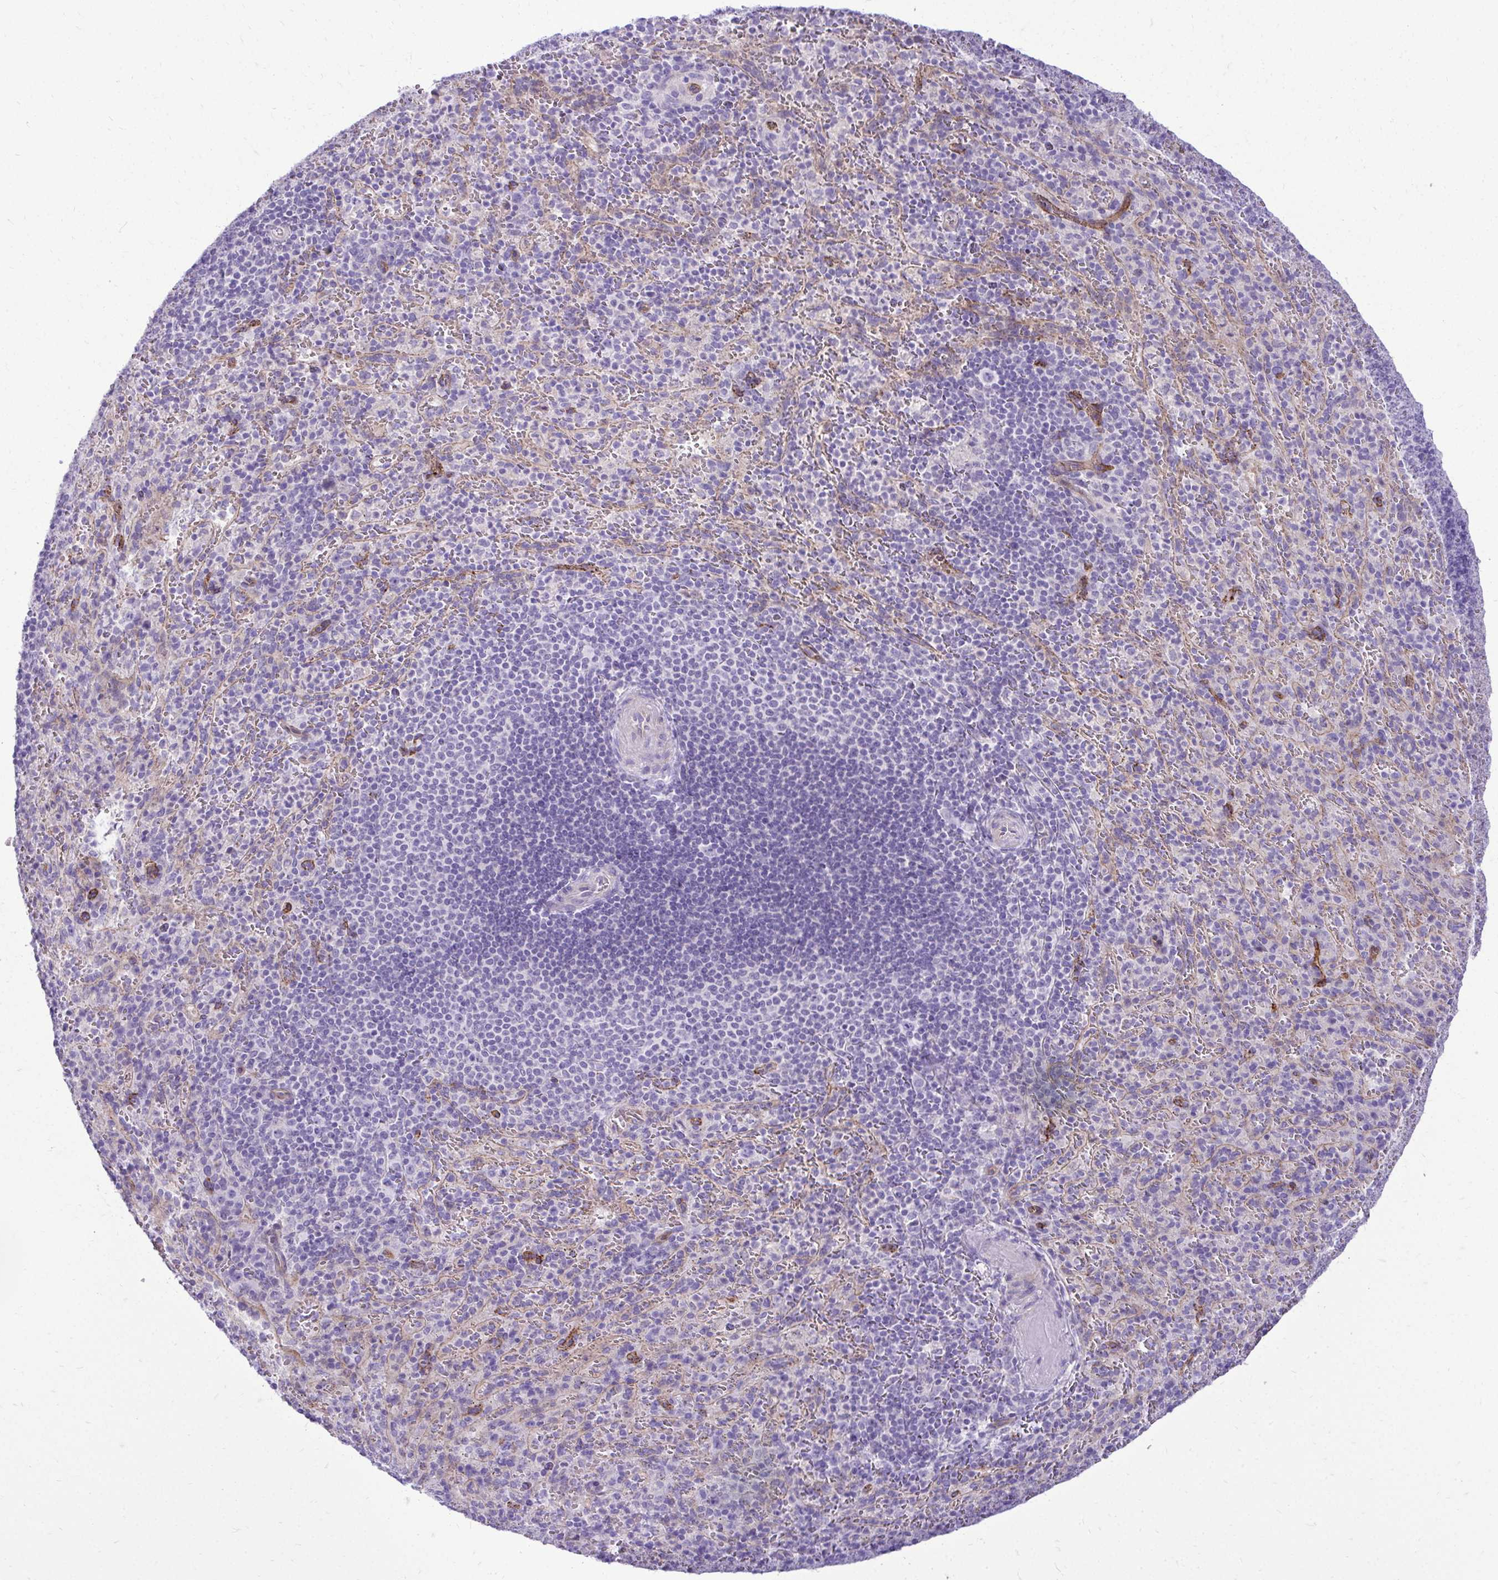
{"staining": {"intensity": "negative", "quantity": "none", "location": "none"}, "tissue": "spleen", "cell_type": "Cells in red pulp", "image_type": "normal", "snomed": [{"axis": "morphology", "description": "Normal tissue, NOS"}, {"axis": "topography", "description": "Spleen"}], "caption": "This is an IHC micrograph of unremarkable spleen. There is no positivity in cells in red pulp.", "gene": "PELI3", "patient": {"sex": "male", "age": 57}}